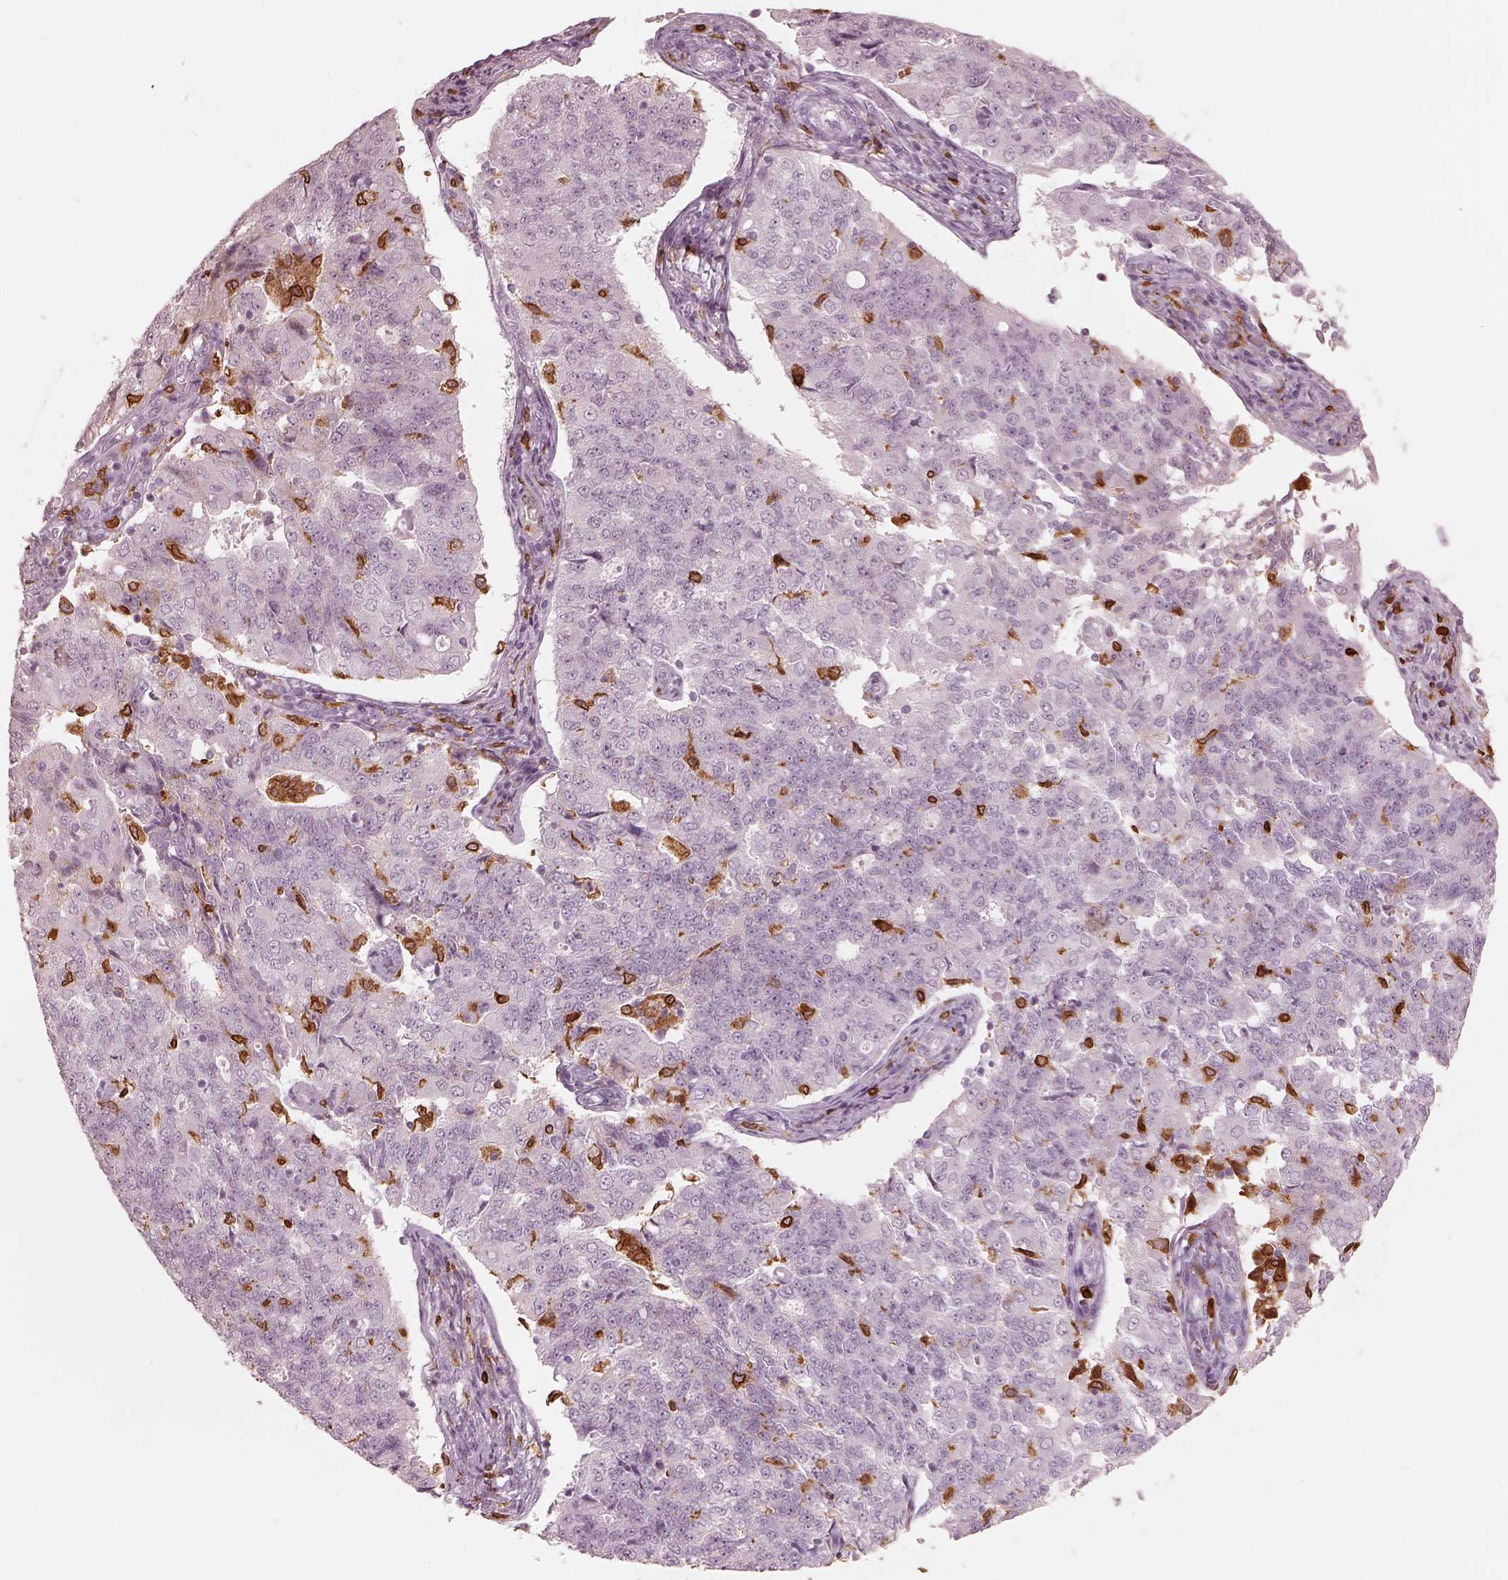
{"staining": {"intensity": "negative", "quantity": "none", "location": "none"}, "tissue": "endometrial cancer", "cell_type": "Tumor cells", "image_type": "cancer", "snomed": [{"axis": "morphology", "description": "Adenocarcinoma, NOS"}, {"axis": "topography", "description": "Endometrium"}], "caption": "IHC micrograph of neoplastic tissue: human endometrial cancer (adenocarcinoma) stained with DAB demonstrates no significant protein expression in tumor cells.", "gene": "ALOX5", "patient": {"sex": "female", "age": 43}}